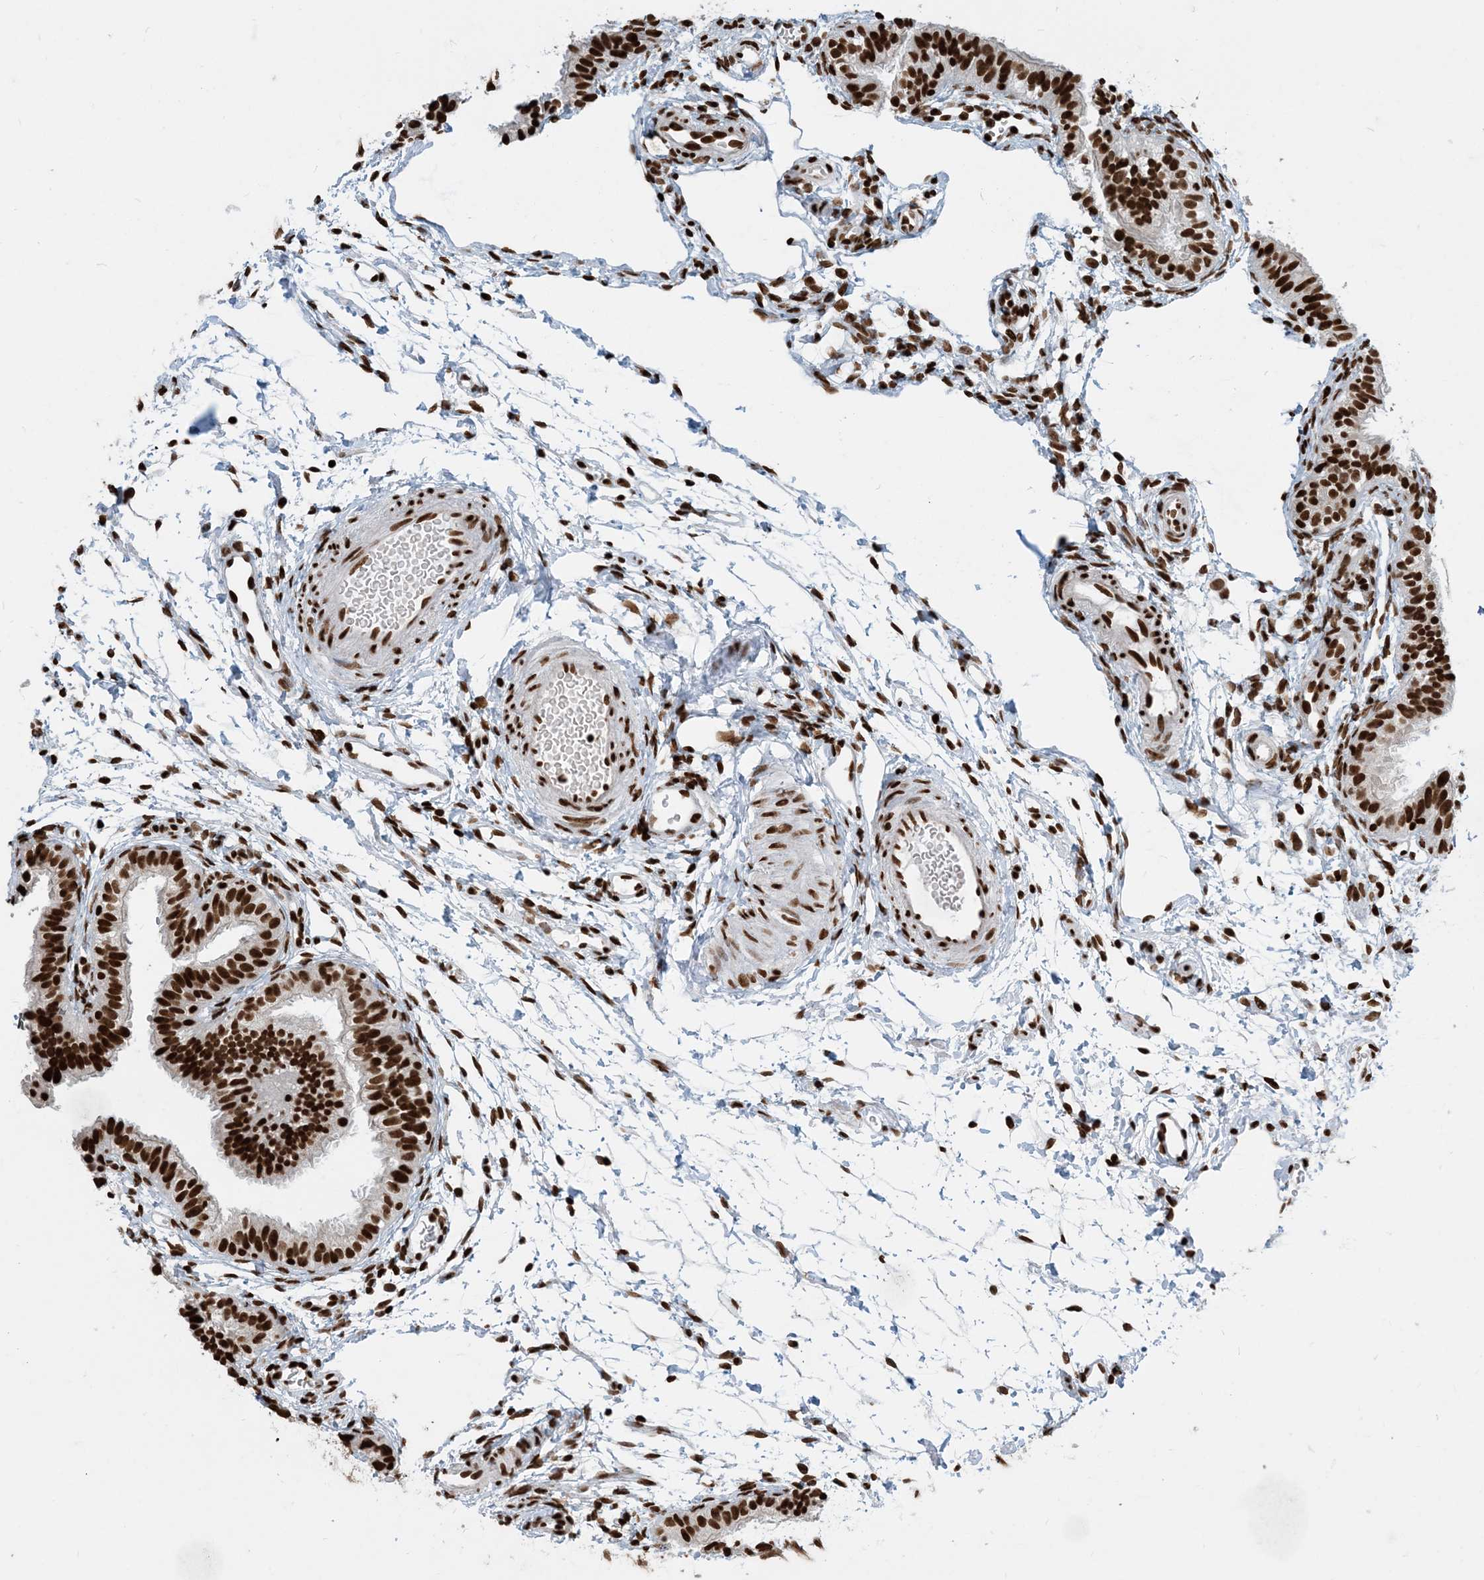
{"staining": {"intensity": "strong", "quantity": ">75%", "location": "nuclear"}, "tissue": "fallopian tube", "cell_type": "Glandular cells", "image_type": "normal", "snomed": [{"axis": "morphology", "description": "Normal tissue, NOS"}, {"axis": "topography", "description": "Fallopian tube"}], "caption": "Protein staining of normal fallopian tube exhibits strong nuclear staining in approximately >75% of glandular cells.", "gene": "H3", "patient": {"sex": "female", "age": 35}}